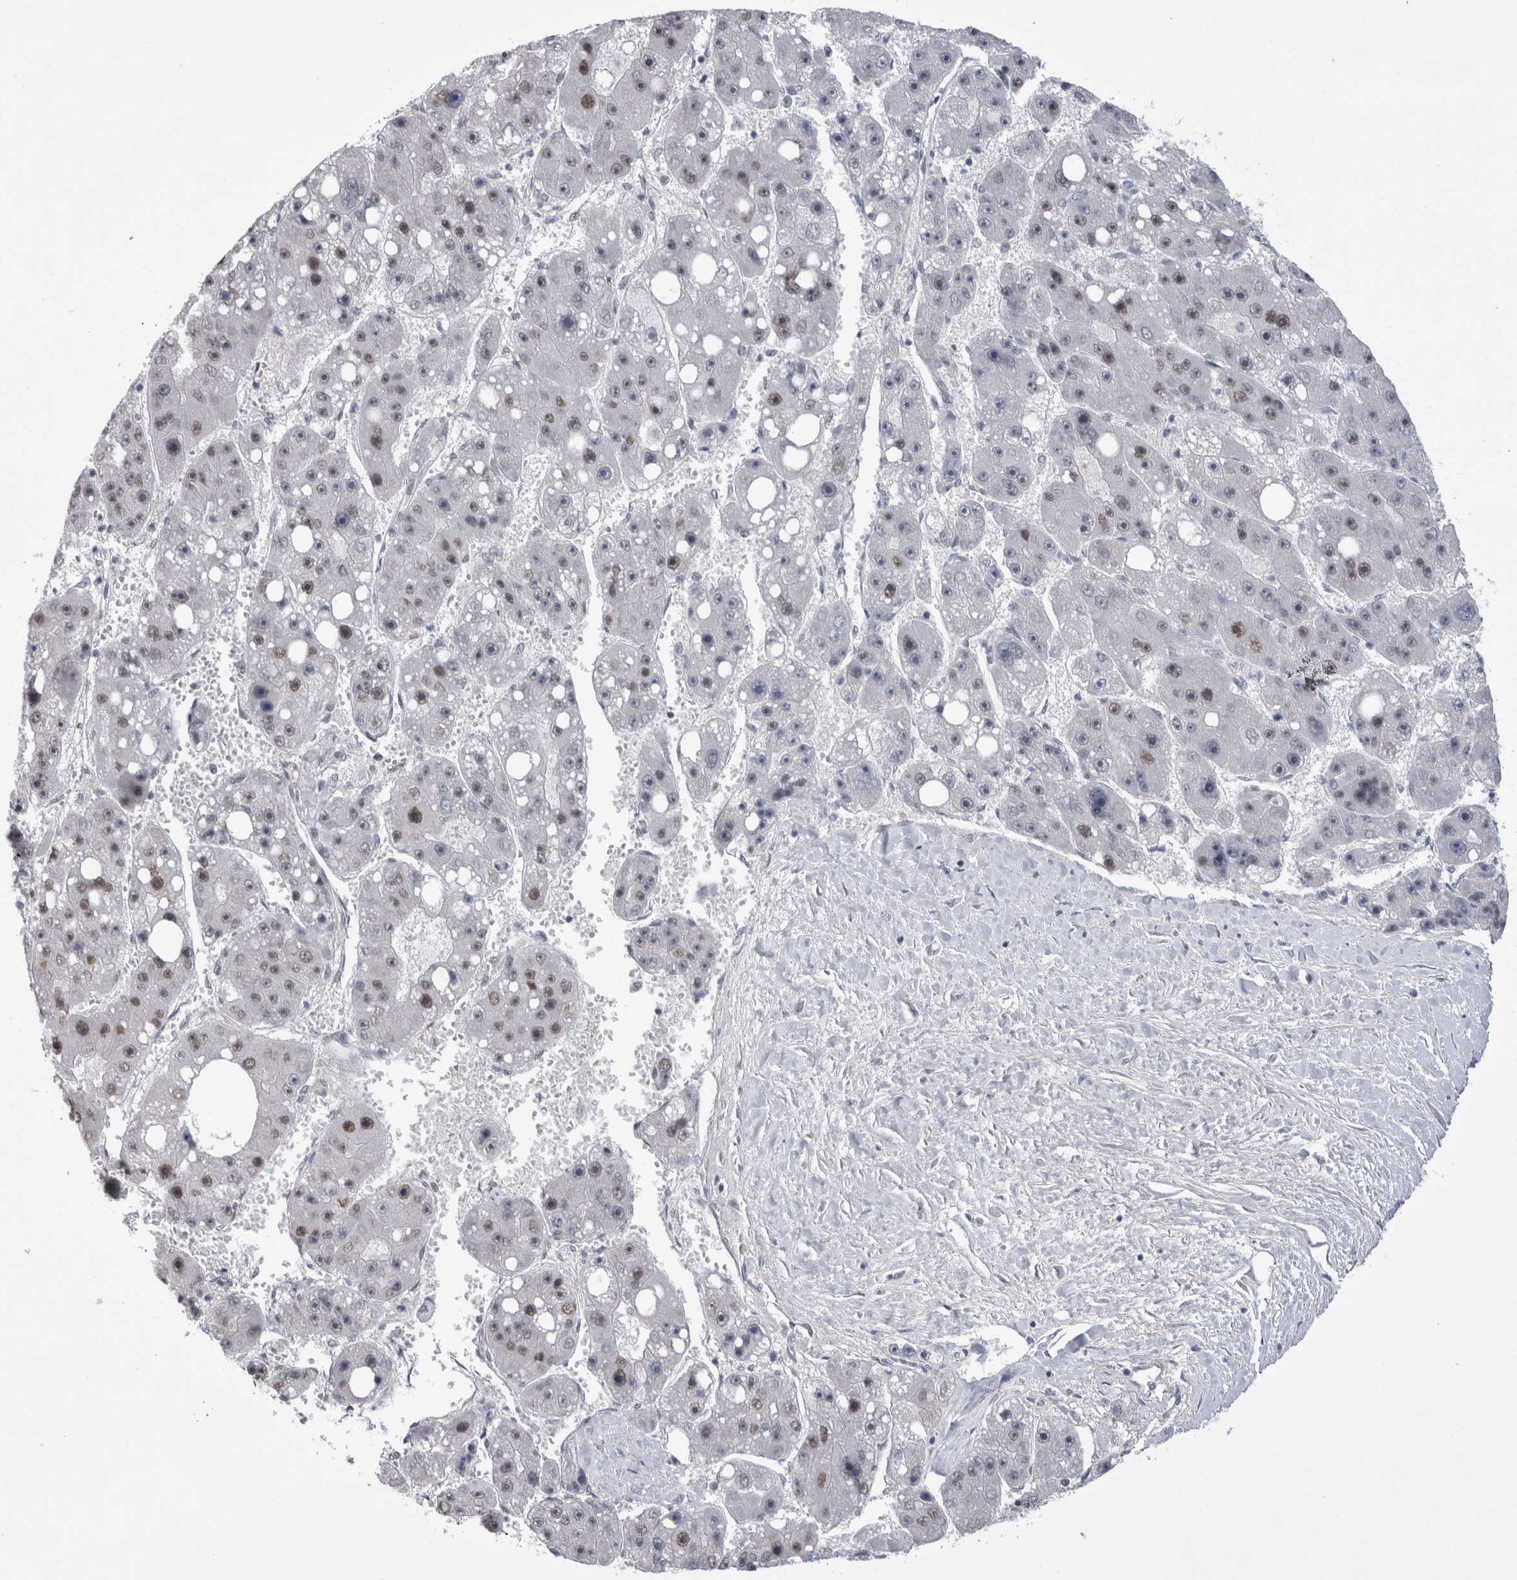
{"staining": {"intensity": "weak", "quantity": "25%-75%", "location": "nuclear"}, "tissue": "liver cancer", "cell_type": "Tumor cells", "image_type": "cancer", "snomed": [{"axis": "morphology", "description": "Carcinoma, Hepatocellular, NOS"}, {"axis": "topography", "description": "Liver"}], "caption": "Immunohistochemical staining of hepatocellular carcinoma (liver) shows weak nuclear protein expression in about 25%-75% of tumor cells.", "gene": "API5", "patient": {"sex": "female", "age": 61}}